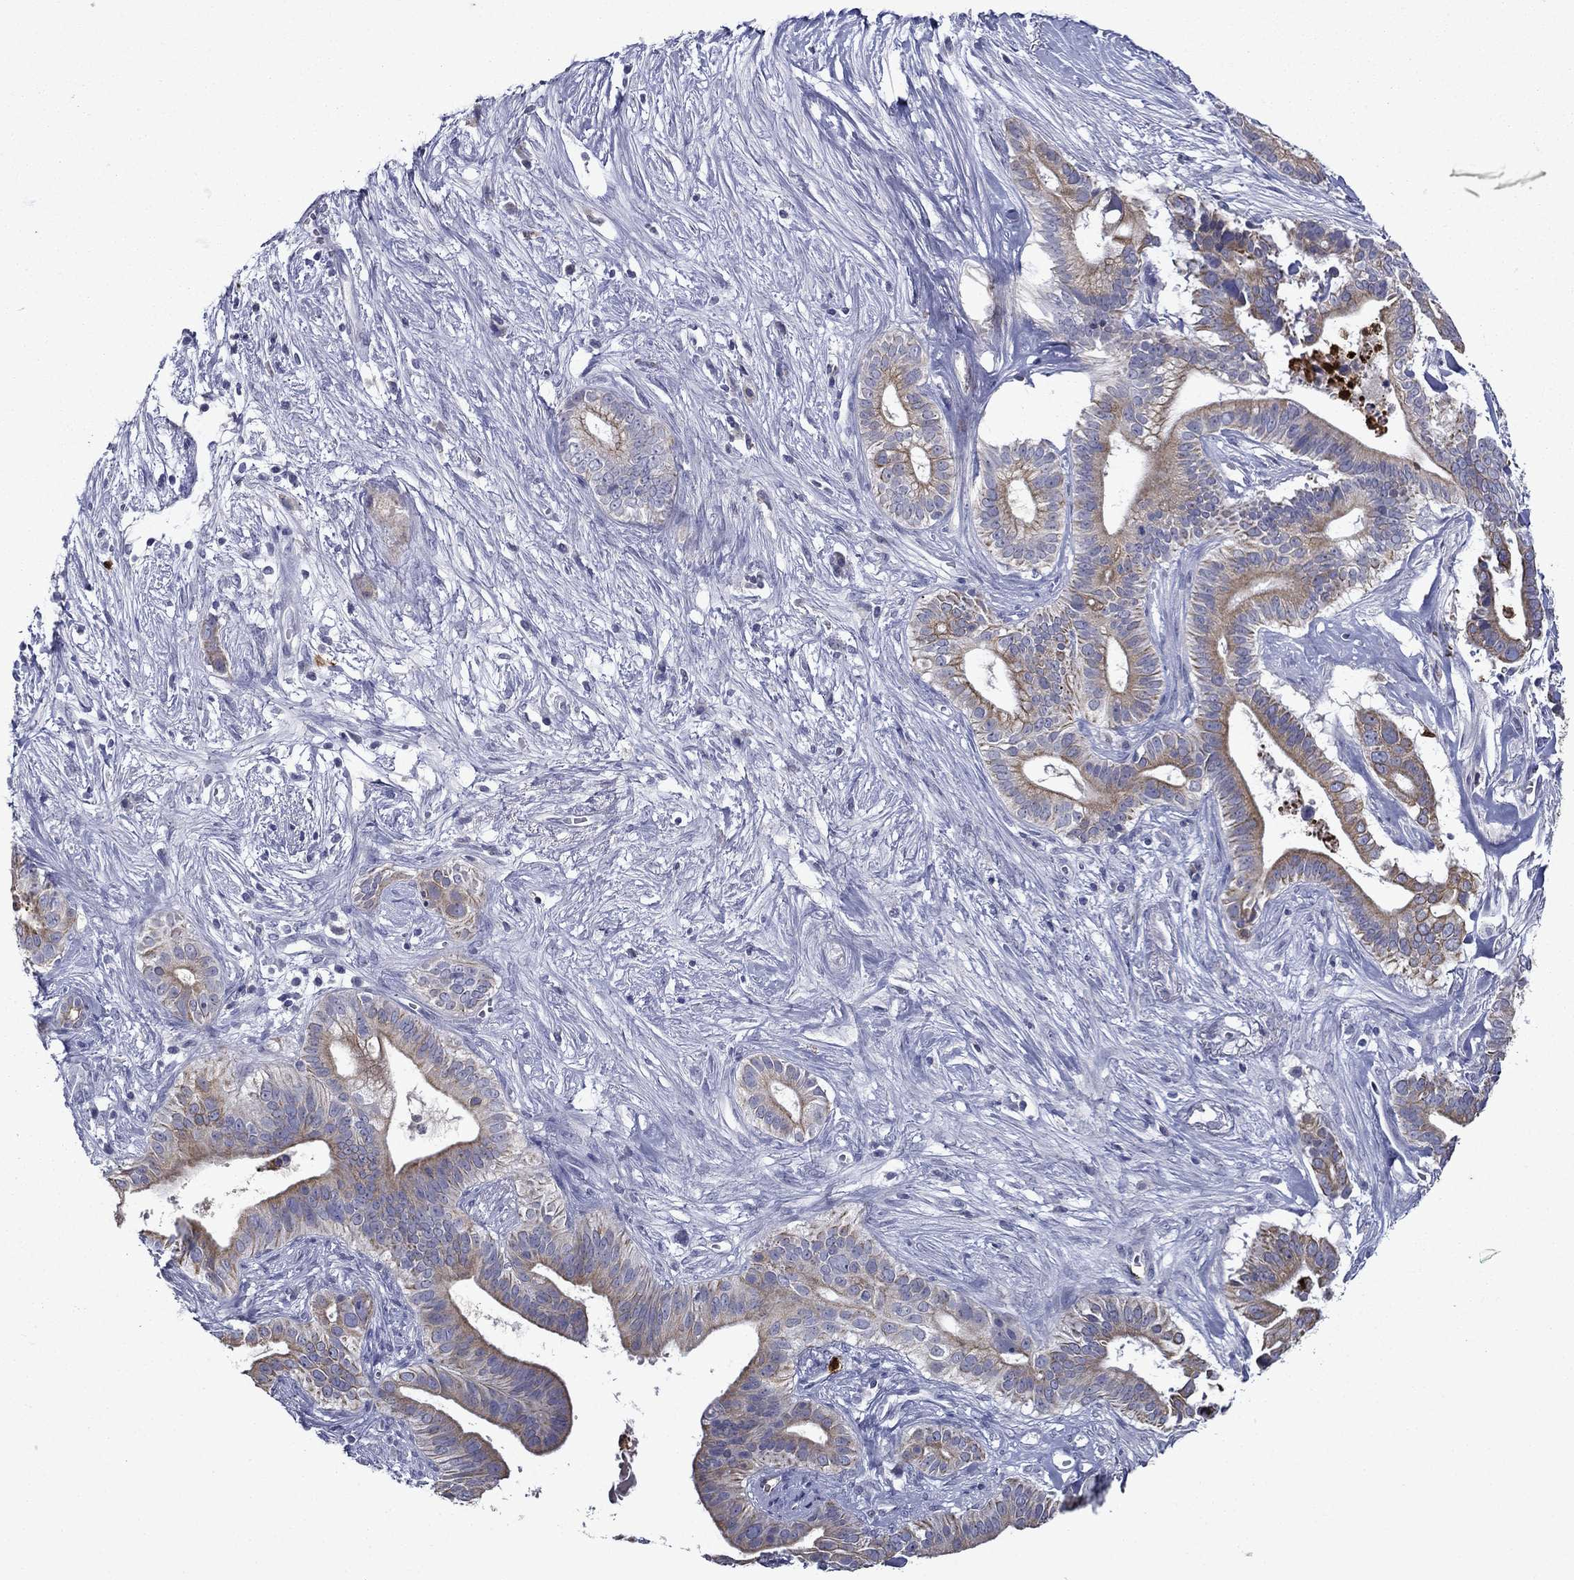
{"staining": {"intensity": "moderate", "quantity": "25%-75%", "location": "cytoplasmic/membranous"}, "tissue": "pancreatic cancer", "cell_type": "Tumor cells", "image_type": "cancer", "snomed": [{"axis": "morphology", "description": "Adenocarcinoma, NOS"}, {"axis": "topography", "description": "Pancreas"}], "caption": "Brown immunohistochemical staining in pancreatic cancer exhibits moderate cytoplasmic/membranous expression in about 25%-75% of tumor cells.", "gene": "IRF5", "patient": {"sex": "male", "age": 61}}